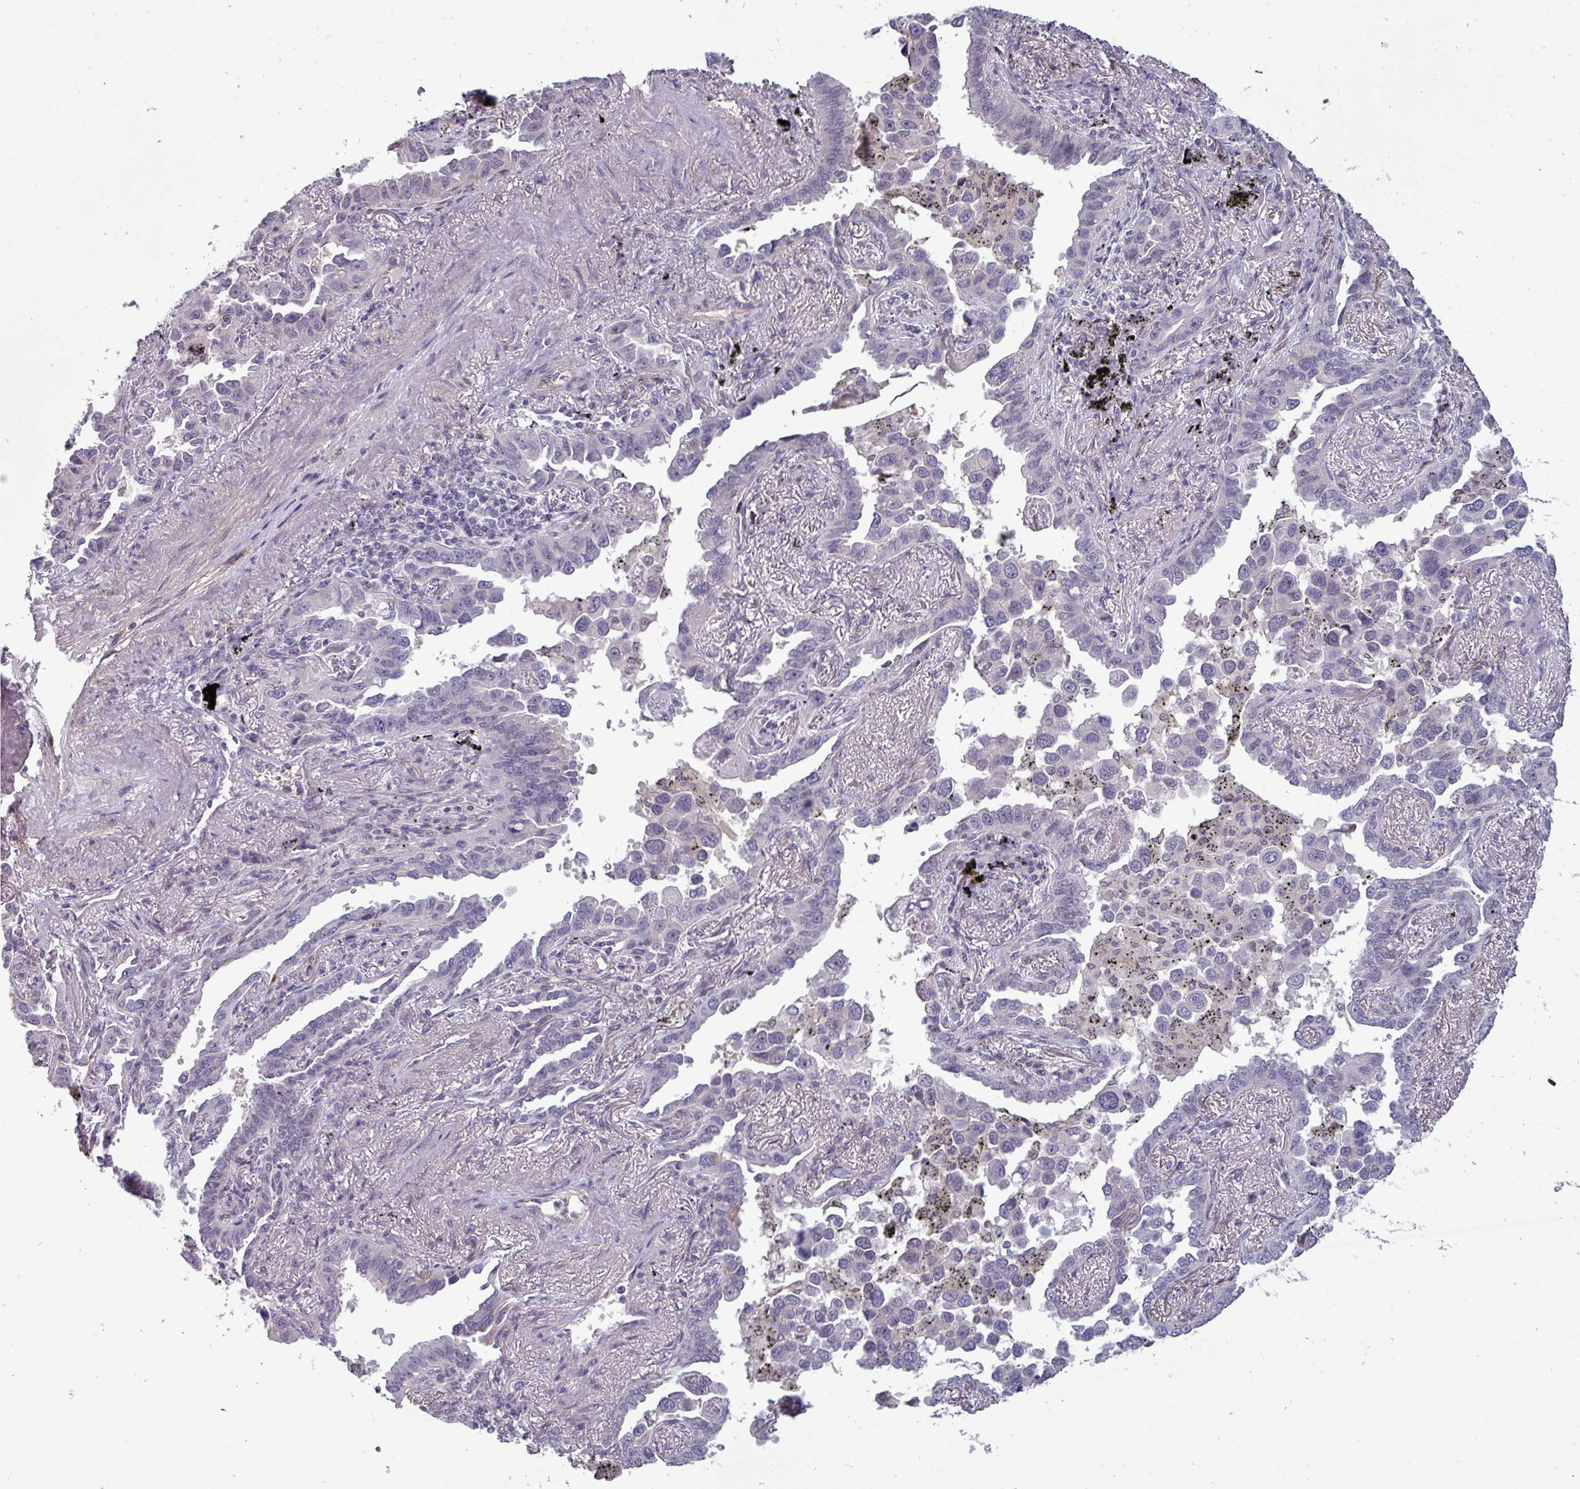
{"staining": {"intensity": "negative", "quantity": "none", "location": "none"}, "tissue": "lung cancer", "cell_type": "Tumor cells", "image_type": "cancer", "snomed": [{"axis": "morphology", "description": "Adenocarcinoma, NOS"}, {"axis": "topography", "description": "Lung"}], "caption": "An immunohistochemistry image of adenocarcinoma (lung) is shown. There is no staining in tumor cells of adenocarcinoma (lung).", "gene": "PRAMEF12", "patient": {"sex": "male", "age": 67}}